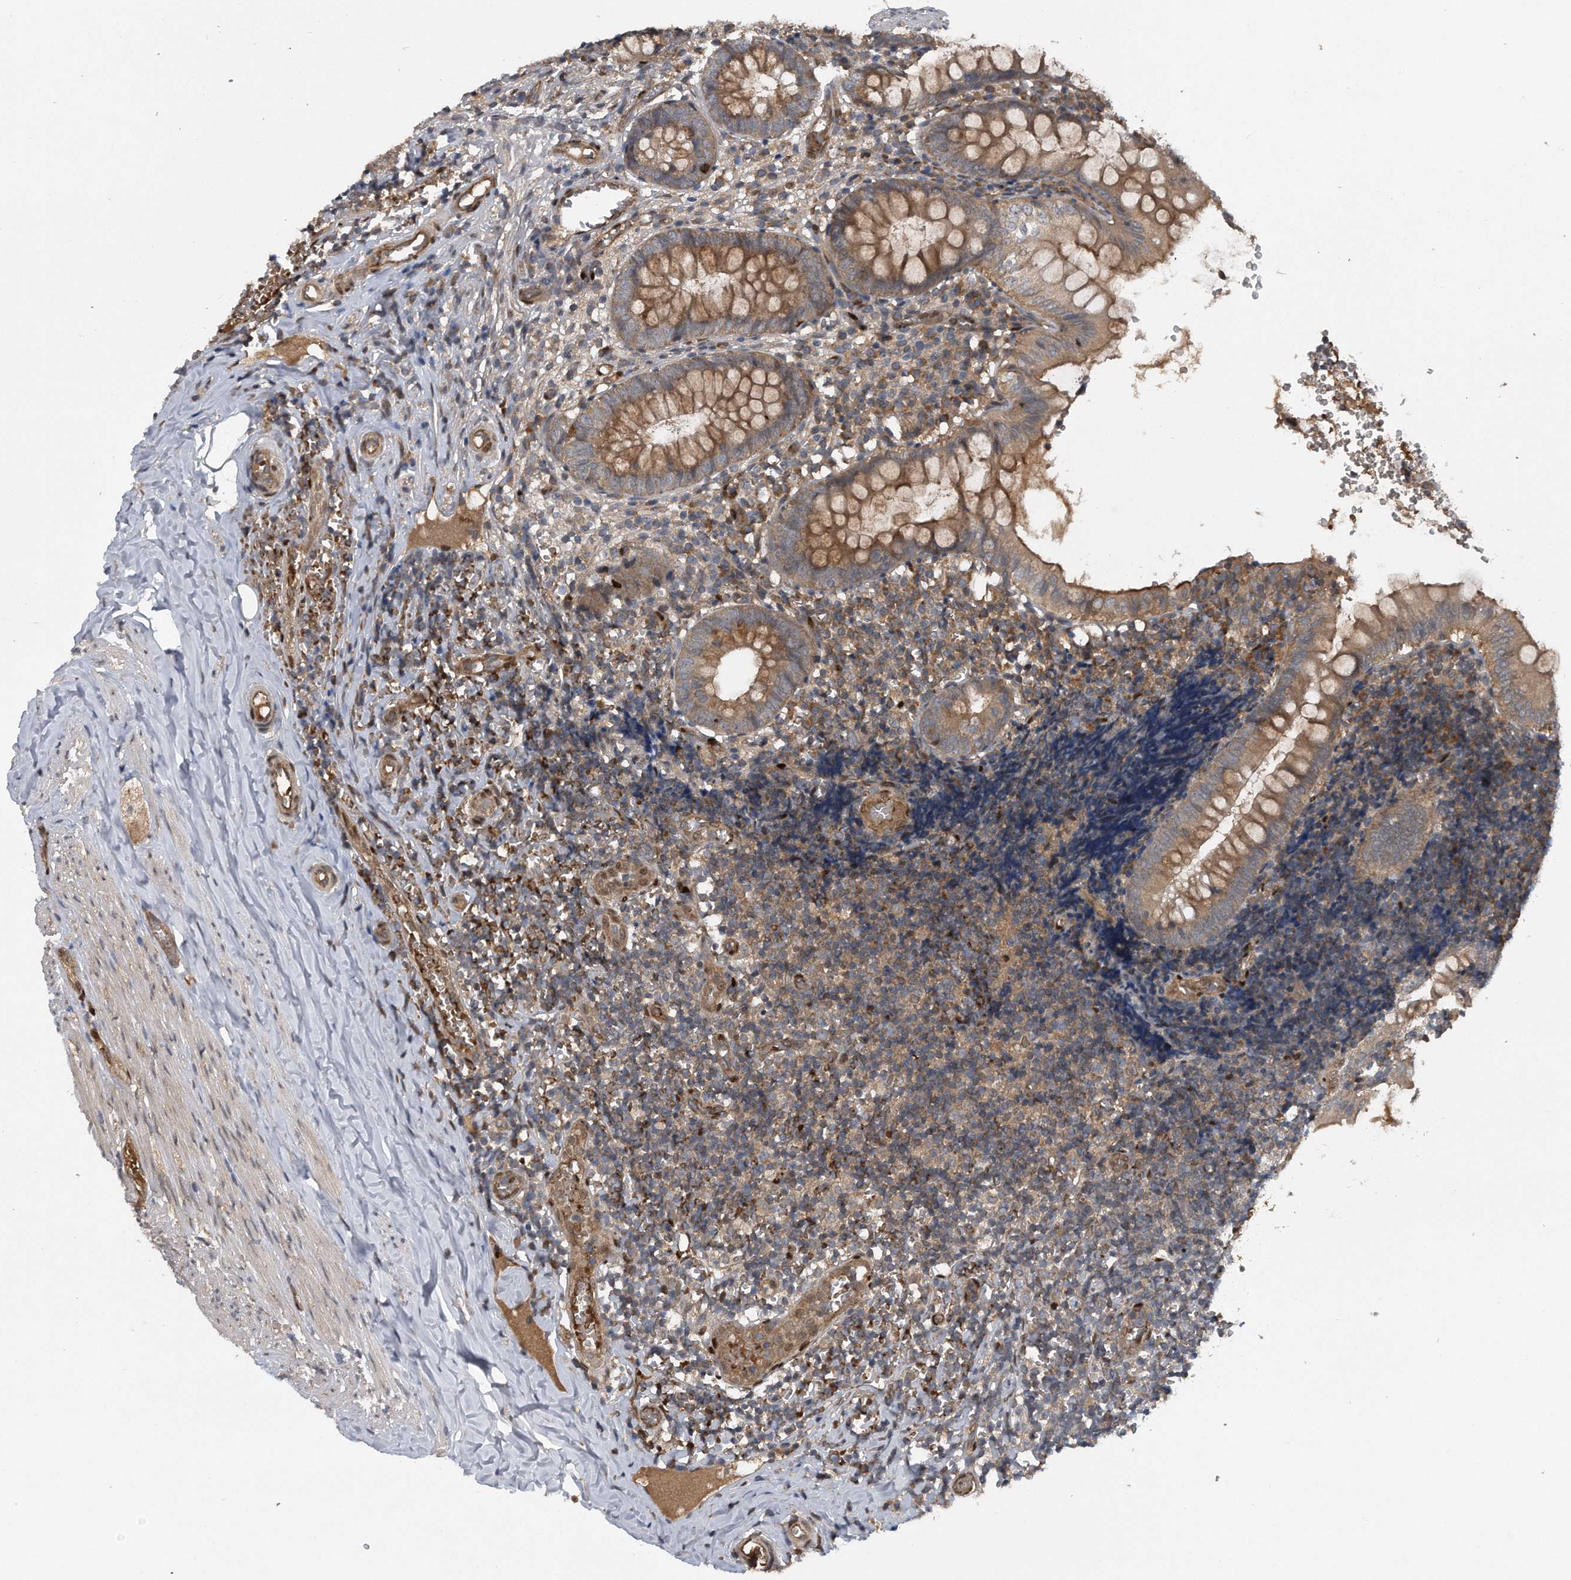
{"staining": {"intensity": "moderate", "quantity": ">75%", "location": "cytoplasmic/membranous"}, "tissue": "appendix", "cell_type": "Glandular cells", "image_type": "normal", "snomed": [{"axis": "morphology", "description": "Normal tissue, NOS"}, {"axis": "topography", "description": "Appendix"}], "caption": "Moderate cytoplasmic/membranous expression for a protein is present in approximately >75% of glandular cells of normal appendix using IHC.", "gene": "ZNF79", "patient": {"sex": "male", "age": 8}}